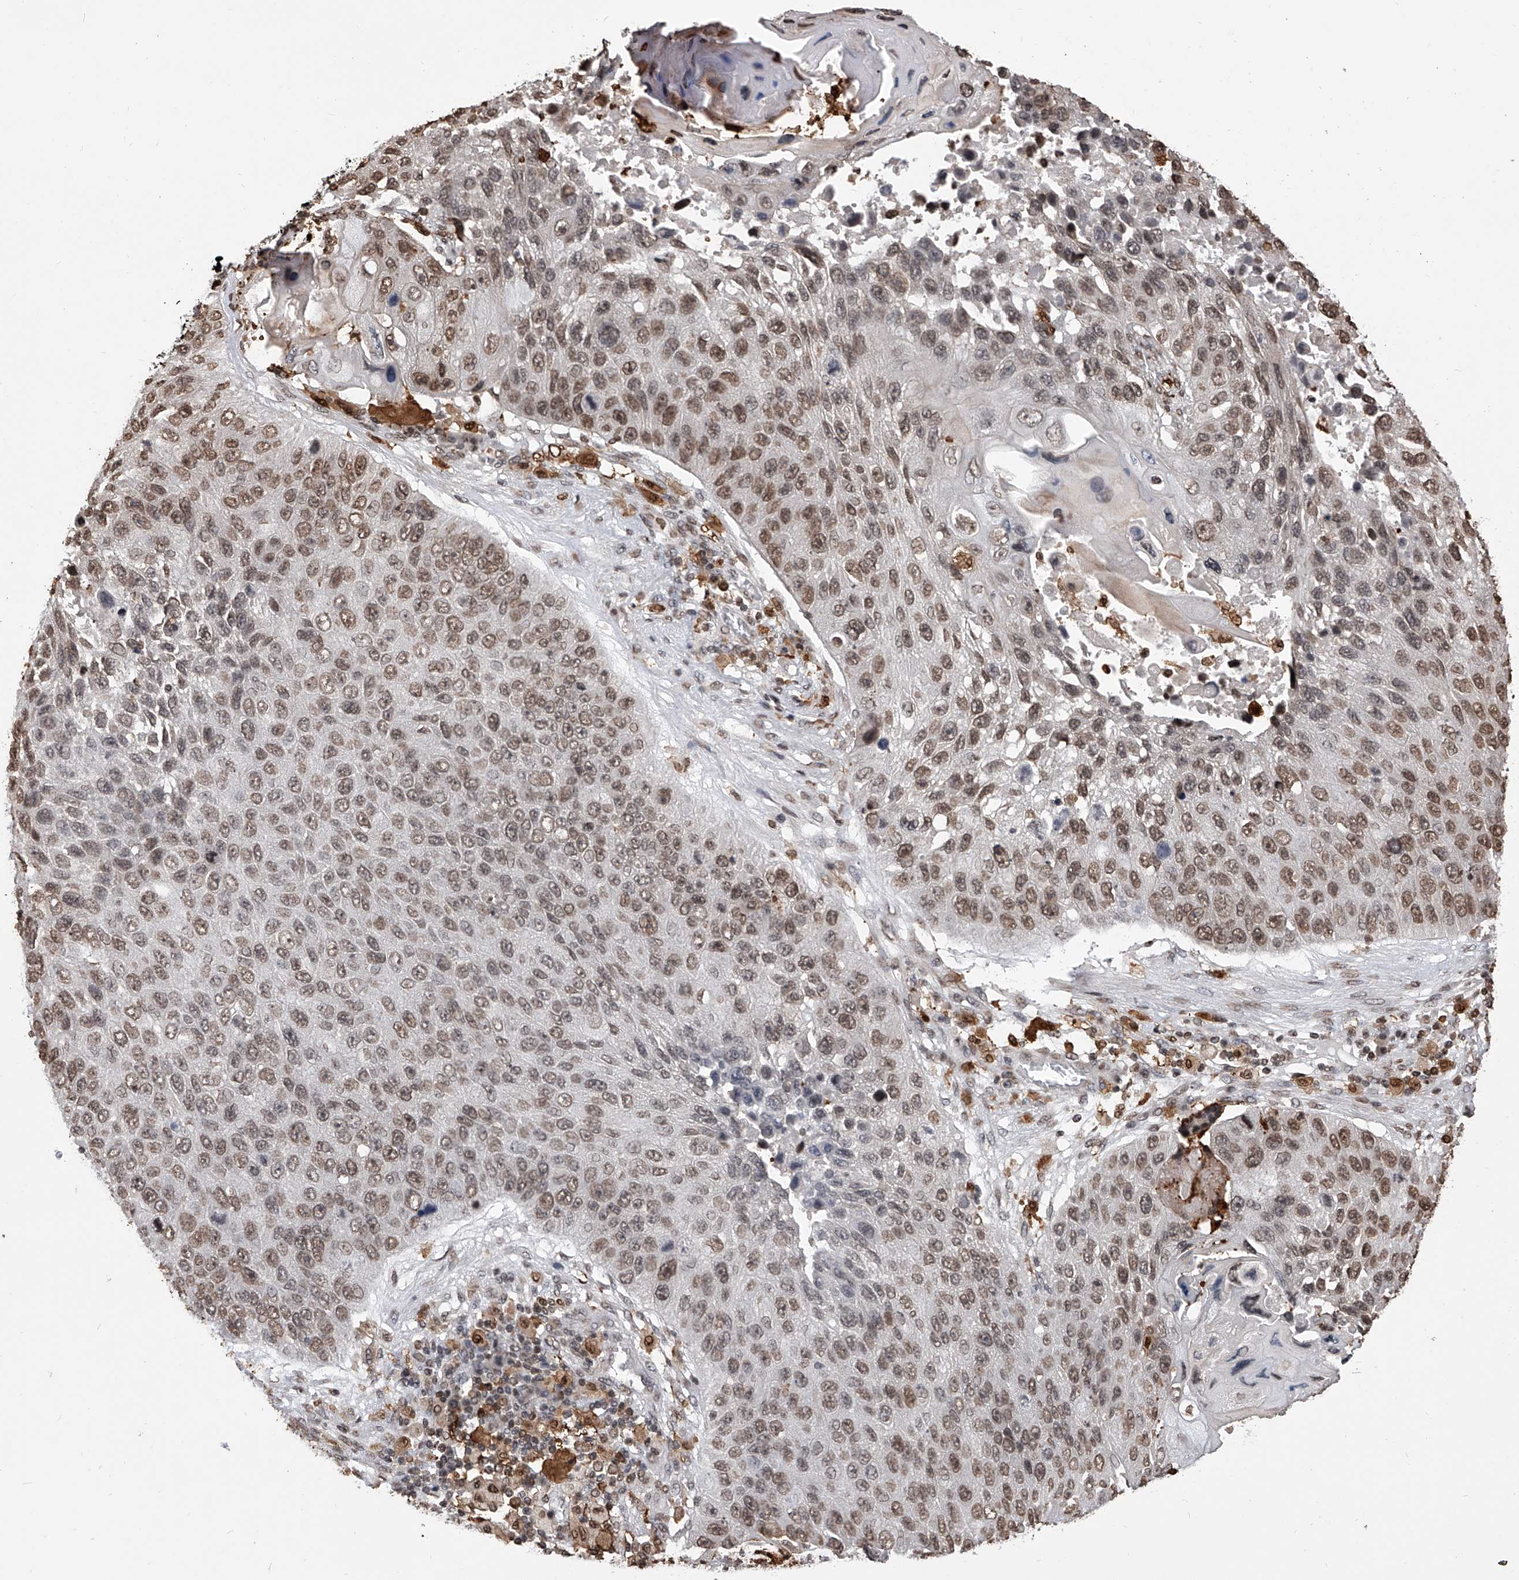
{"staining": {"intensity": "moderate", "quantity": ">75%", "location": "nuclear"}, "tissue": "lung cancer", "cell_type": "Tumor cells", "image_type": "cancer", "snomed": [{"axis": "morphology", "description": "Squamous cell carcinoma, NOS"}, {"axis": "topography", "description": "Lung"}], "caption": "The micrograph reveals immunohistochemical staining of lung squamous cell carcinoma. There is moderate nuclear positivity is appreciated in about >75% of tumor cells.", "gene": "CFAP410", "patient": {"sex": "male", "age": 61}}